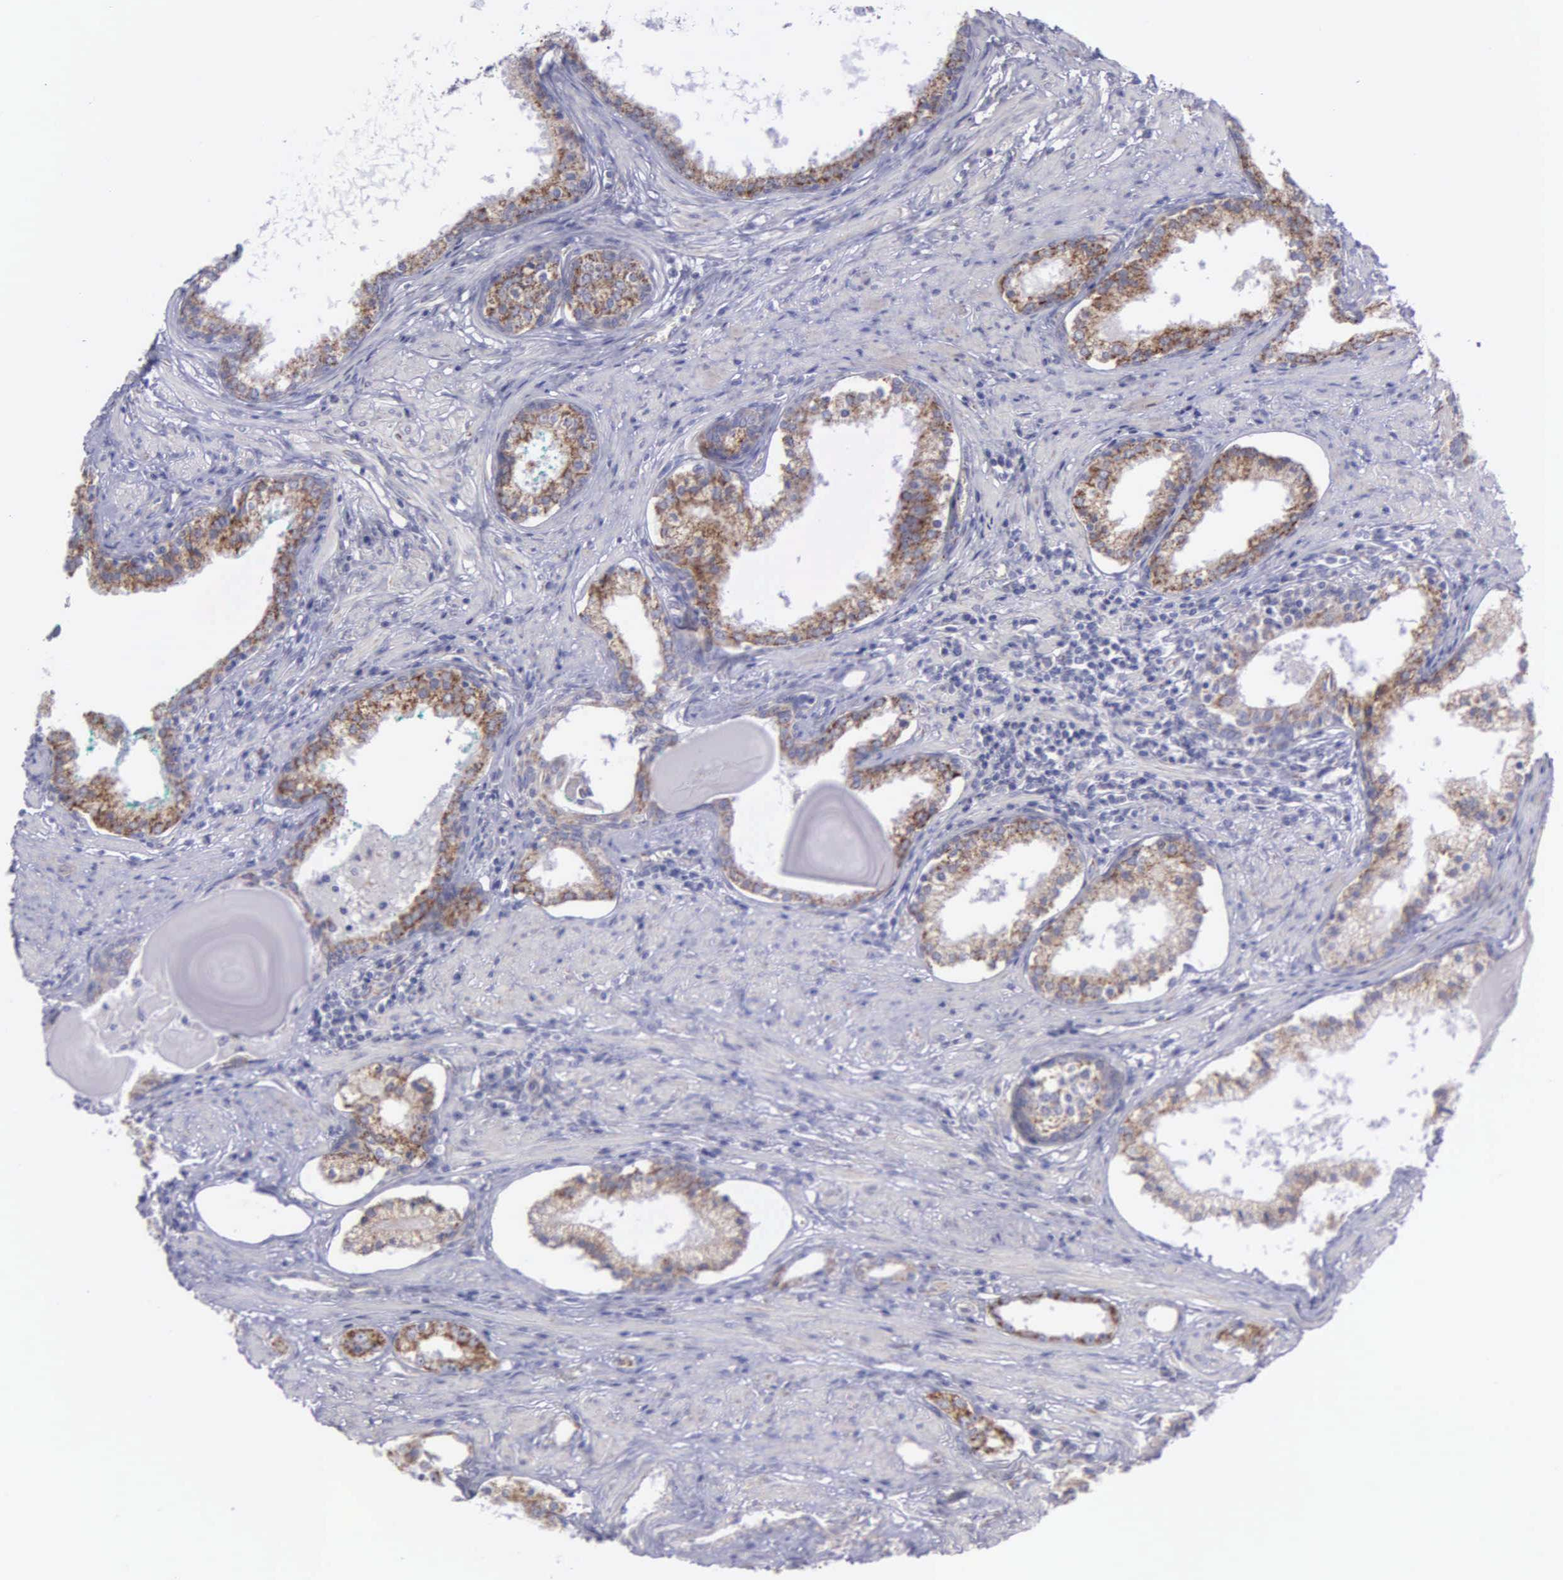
{"staining": {"intensity": "weak", "quantity": "25%-75%", "location": "cytoplasmic/membranous"}, "tissue": "prostate cancer", "cell_type": "Tumor cells", "image_type": "cancer", "snomed": [{"axis": "morphology", "description": "Adenocarcinoma, Medium grade"}, {"axis": "topography", "description": "Prostate"}], "caption": "High-magnification brightfield microscopy of prostate adenocarcinoma (medium-grade) stained with DAB (brown) and counterstained with hematoxylin (blue). tumor cells exhibit weak cytoplasmic/membranous expression is identified in approximately25%-75% of cells.", "gene": "SYNJ2BP", "patient": {"sex": "male", "age": 73}}